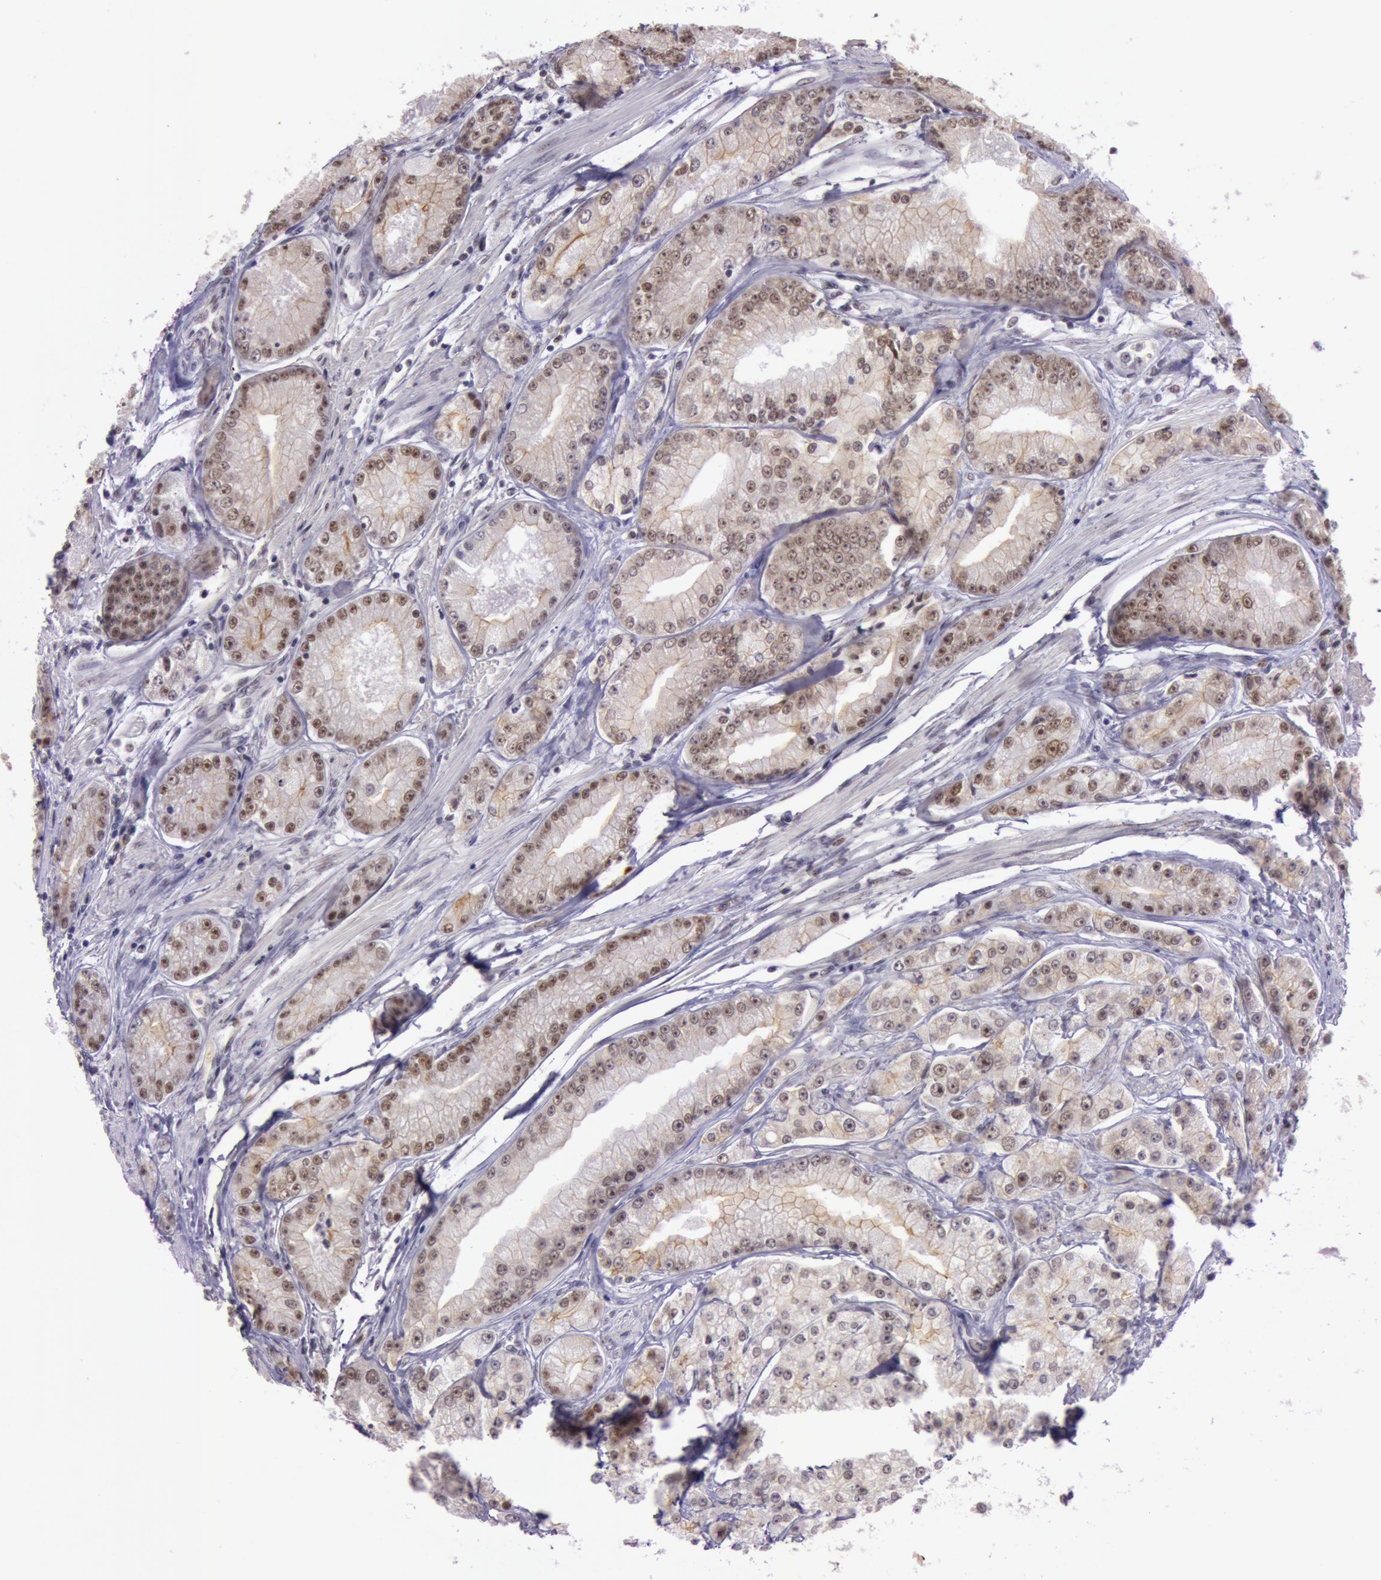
{"staining": {"intensity": "weak", "quantity": "25%-75%", "location": "nuclear"}, "tissue": "prostate cancer", "cell_type": "Tumor cells", "image_type": "cancer", "snomed": [{"axis": "morphology", "description": "Adenocarcinoma, Medium grade"}, {"axis": "topography", "description": "Prostate"}], "caption": "Protein expression analysis of human medium-grade adenocarcinoma (prostate) reveals weak nuclear staining in about 25%-75% of tumor cells.", "gene": "NBN", "patient": {"sex": "male", "age": 72}}